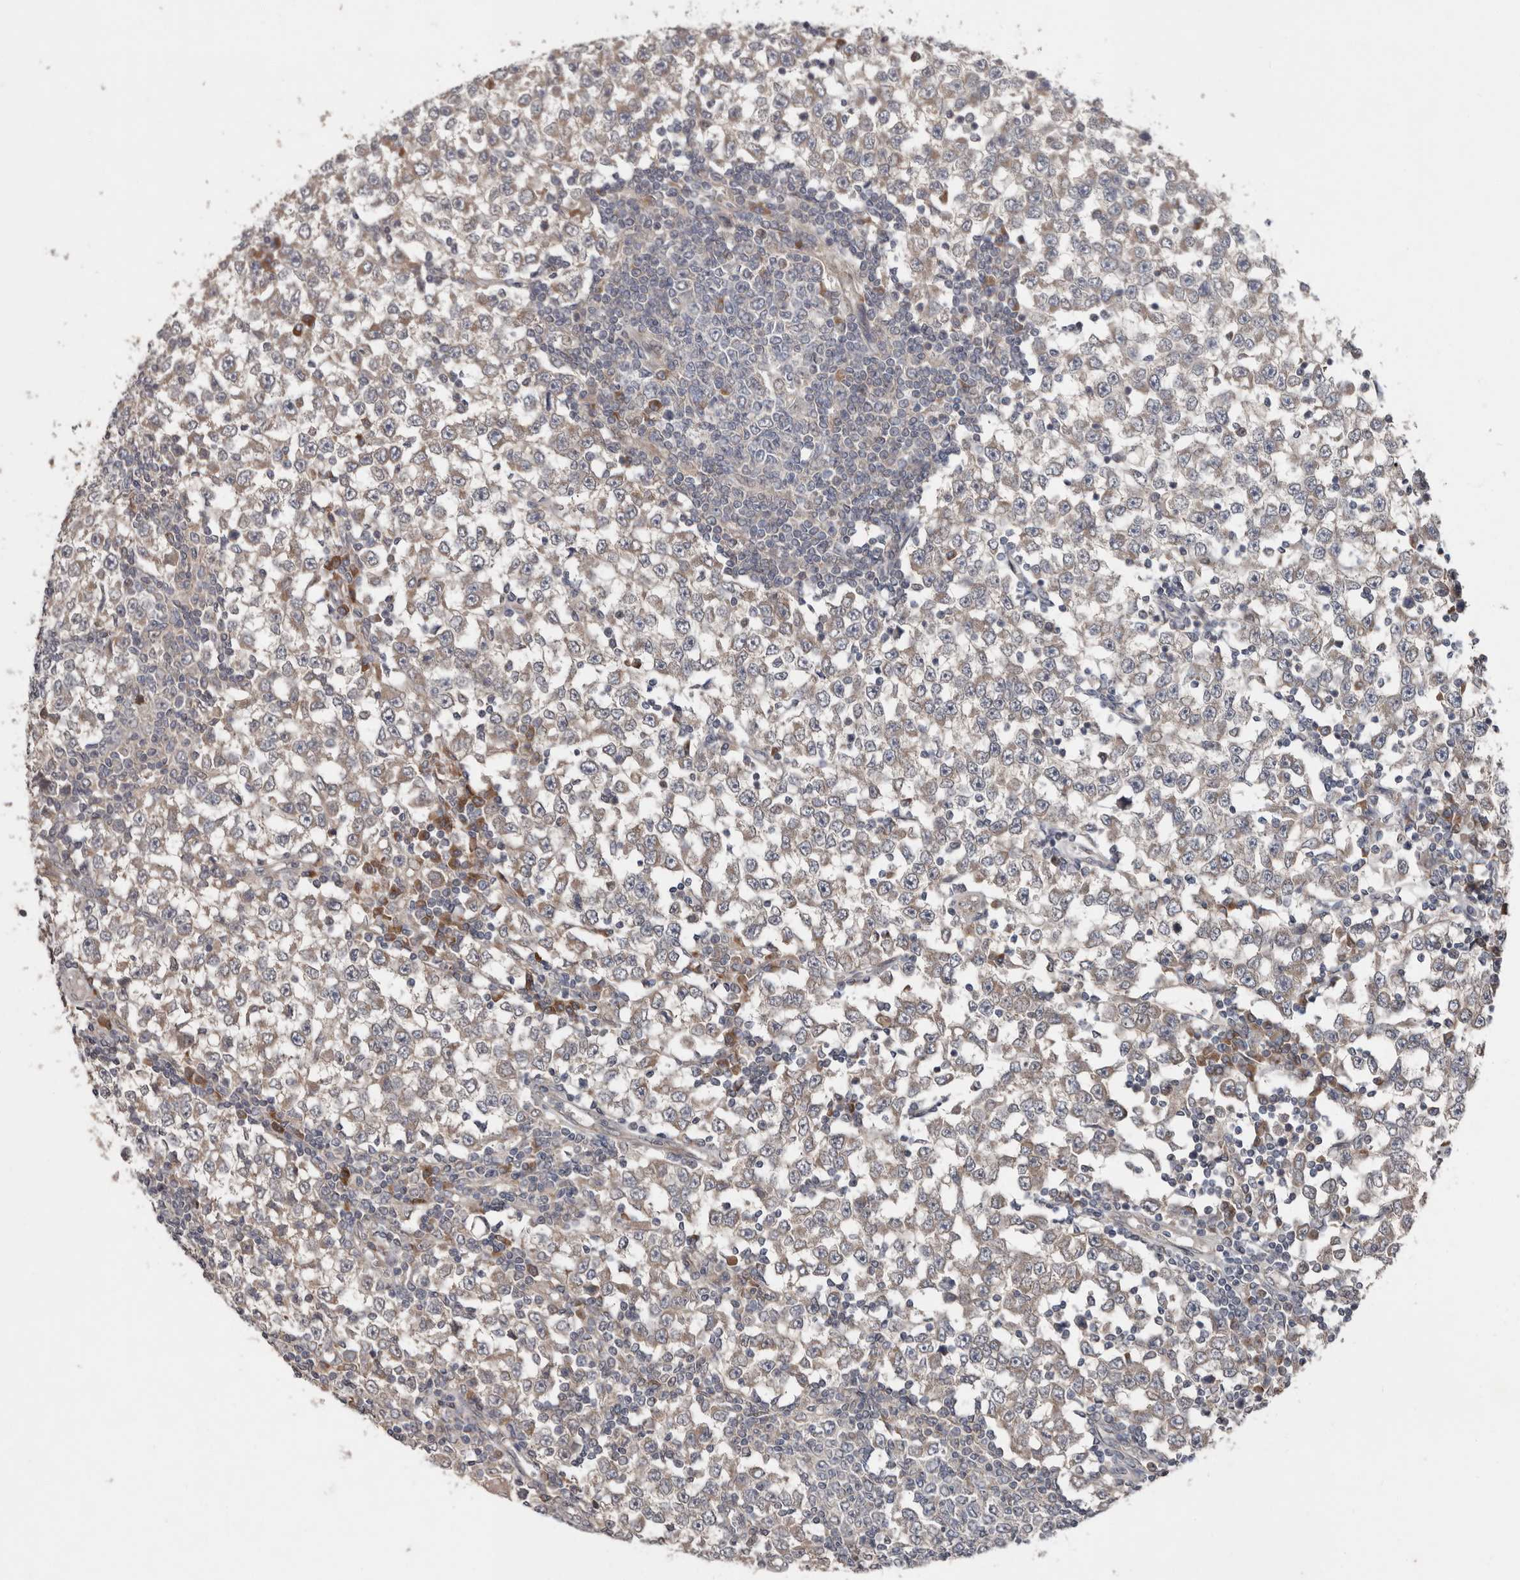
{"staining": {"intensity": "weak", "quantity": "25%-75%", "location": "cytoplasmic/membranous"}, "tissue": "testis cancer", "cell_type": "Tumor cells", "image_type": "cancer", "snomed": [{"axis": "morphology", "description": "Seminoma, NOS"}, {"axis": "topography", "description": "Testis"}], "caption": "Weak cytoplasmic/membranous protein positivity is seen in approximately 25%-75% of tumor cells in seminoma (testis).", "gene": "CHML", "patient": {"sex": "male", "age": 65}}